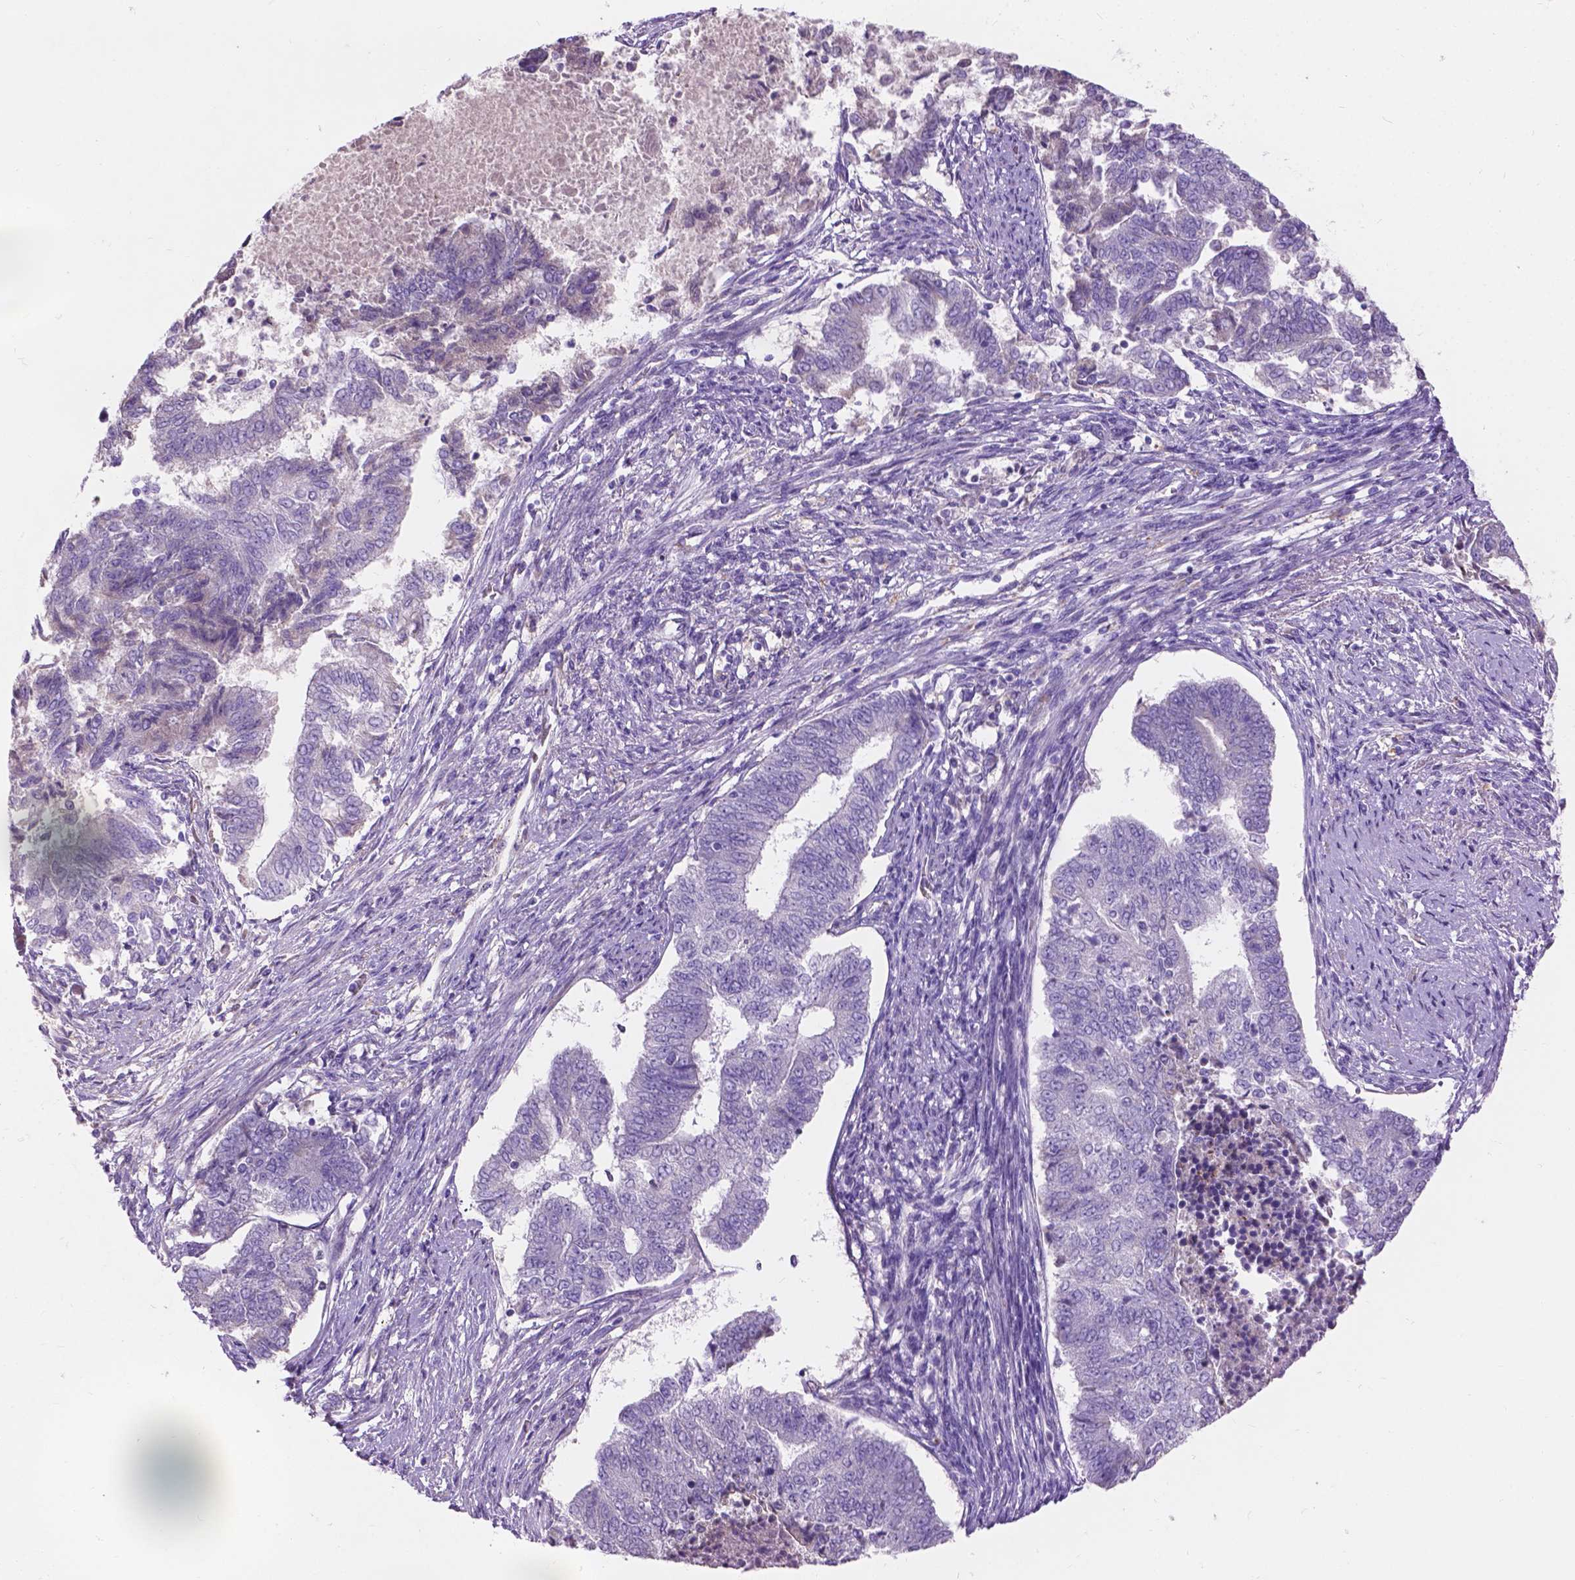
{"staining": {"intensity": "negative", "quantity": "none", "location": "none"}, "tissue": "endometrial cancer", "cell_type": "Tumor cells", "image_type": "cancer", "snomed": [{"axis": "morphology", "description": "Adenocarcinoma, NOS"}, {"axis": "topography", "description": "Endometrium"}], "caption": "This is an IHC photomicrograph of endometrial adenocarcinoma. There is no staining in tumor cells.", "gene": "NOXO1", "patient": {"sex": "female", "age": 65}}